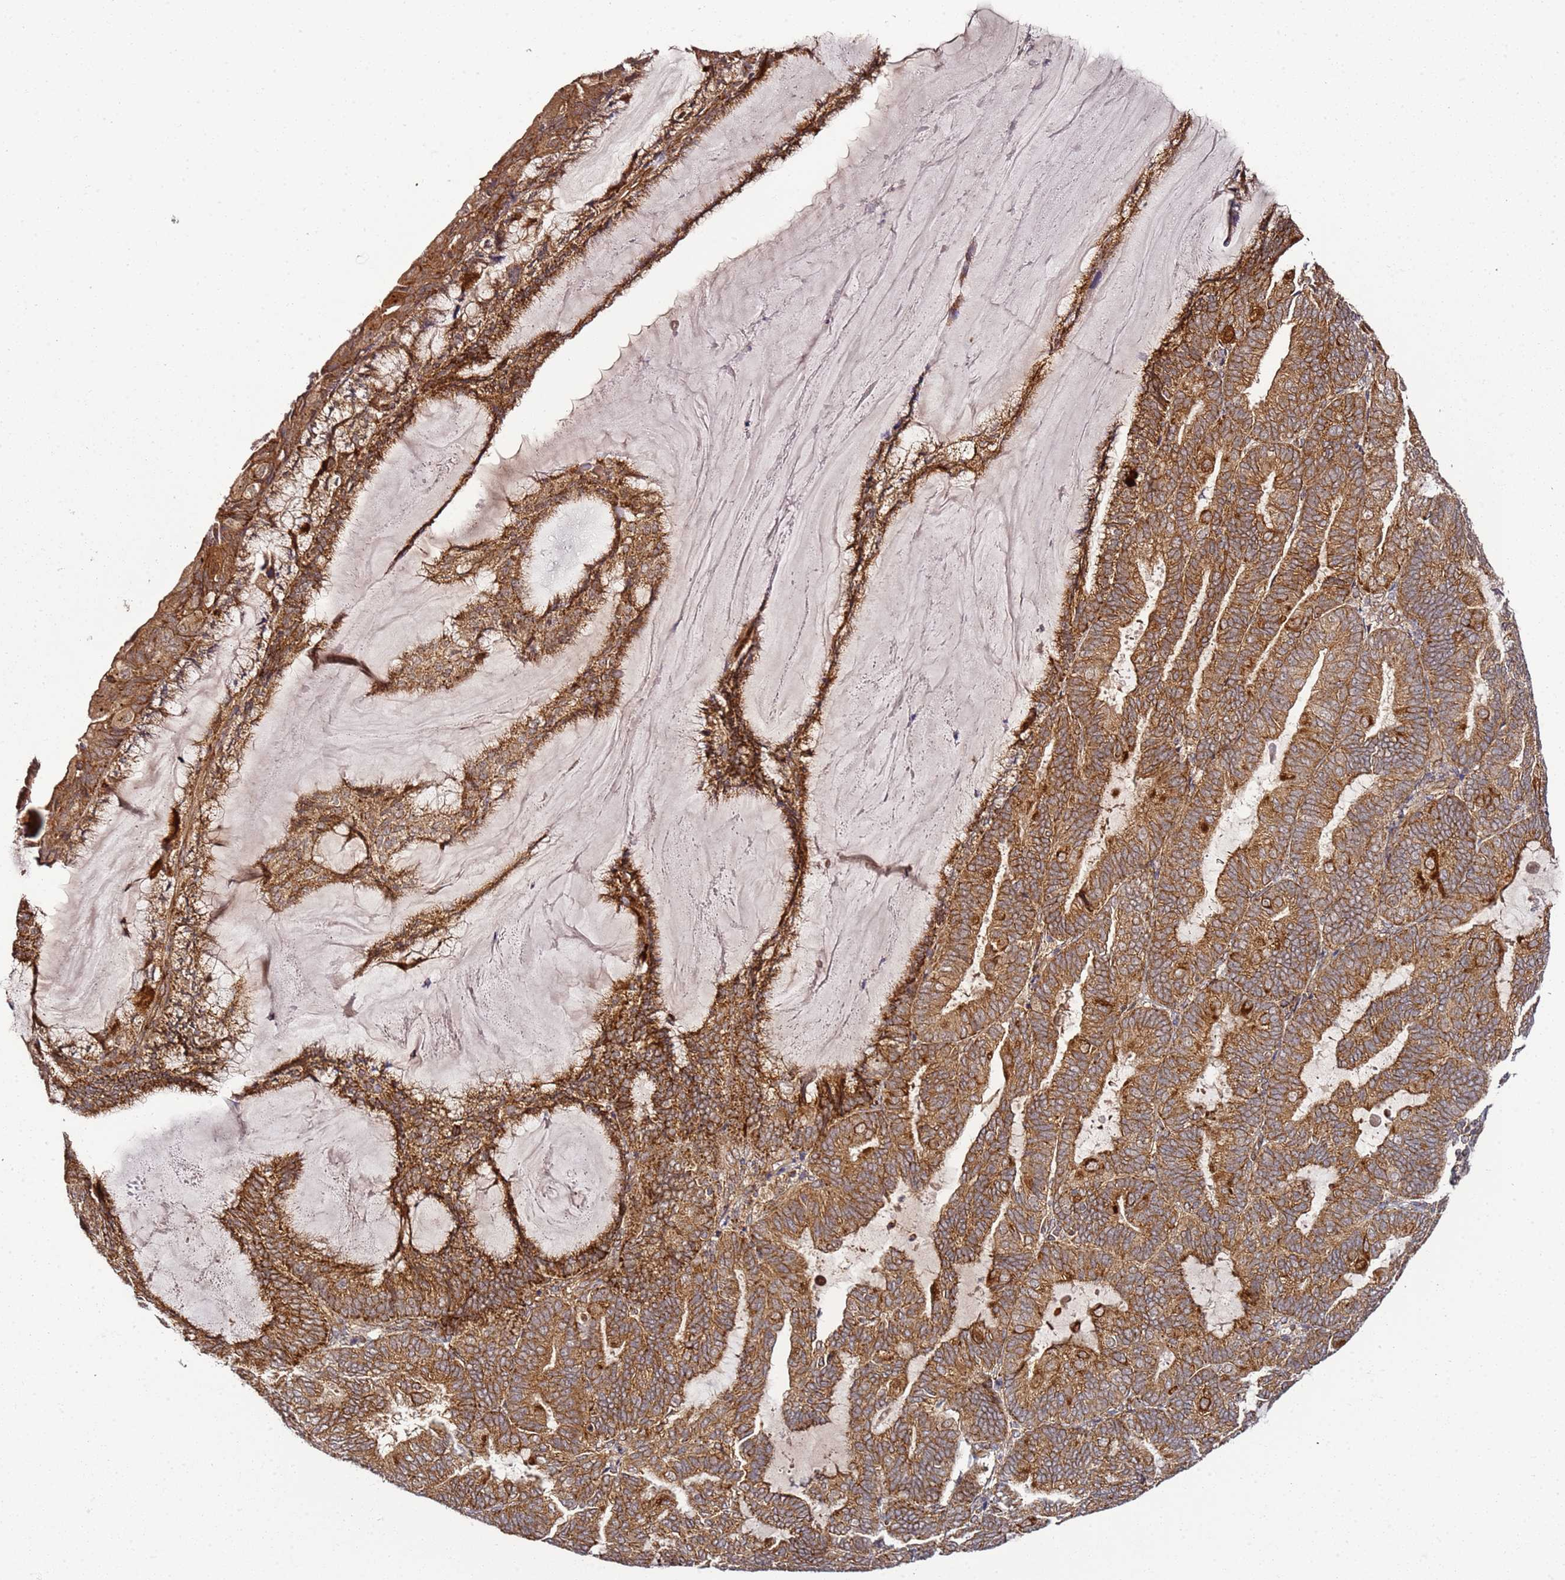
{"staining": {"intensity": "strong", "quantity": ">75%", "location": "cytoplasmic/membranous"}, "tissue": "endometrial cancer", "cell_type": "Tumor cells", "image_type": "cancer", "snomed": [{"axis": "morphology", "description": "Adenocarcinoma, NOS"}, {"axis": "topography", "description": "Endometrium"}], "caption": "High-power microscopy captured an immunohistochemistry image of endometrial cancer (adenocarcinoma), revealing strong cytoplasmic/membranous expression in about >75% of tumor cells. The staining was performed using DAB (3,3'-diaminobenzidine), with brown indicating positive protein expression. Nuclei are stained blue with hematoxylin.", "gene": "TM2D2", "patient": {"sex": "female", "age": 81}}